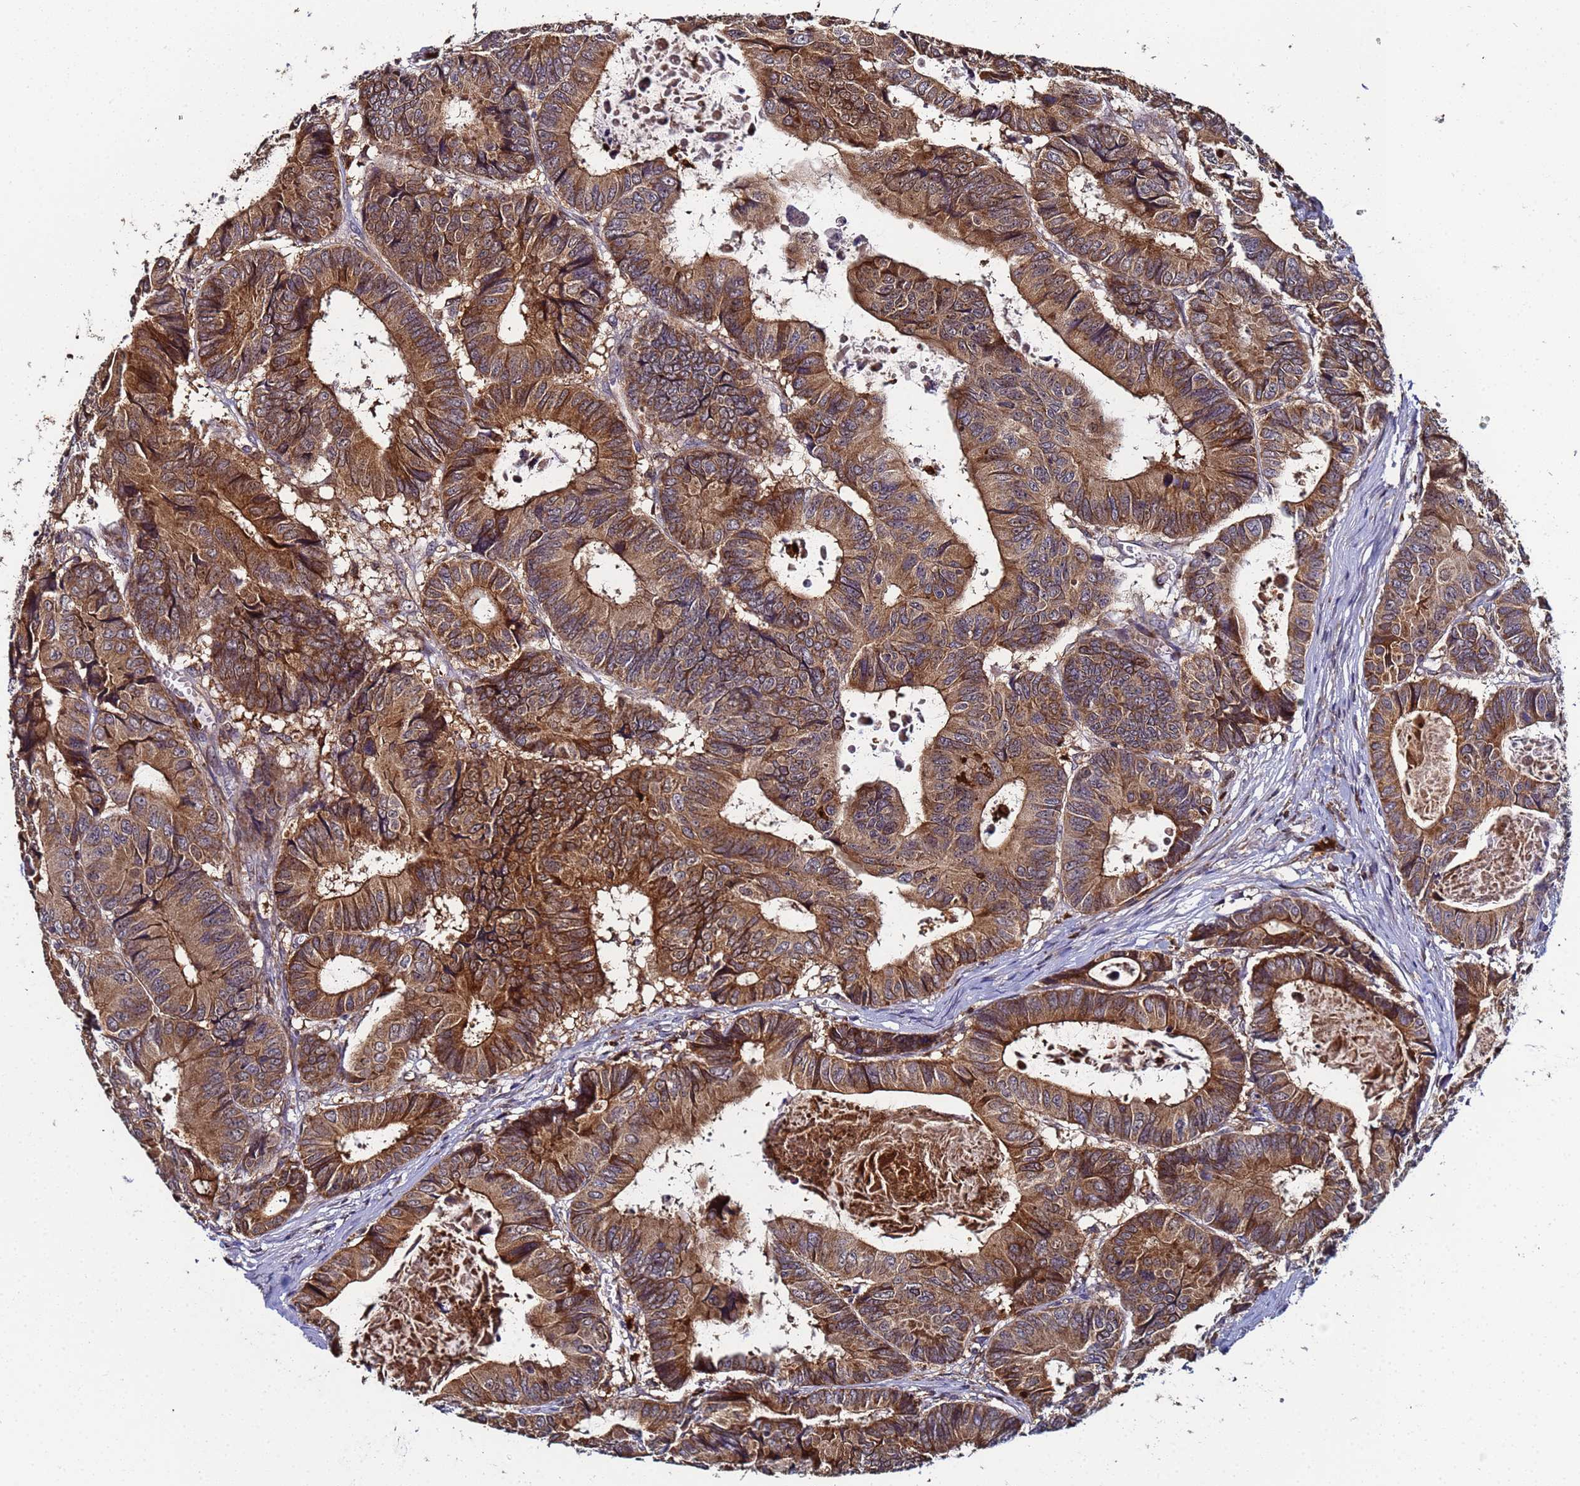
{"staining": {"intensity": "strong", "quantity": ">75%", "location": "cytoplasmic/membranous"}, "tissue": "colorectal cancer", "cell_type": "Tumor cells", "image_type": "cancer", "snomed": [{"axis": "morphology", "description": "Adenocarcinoma, NOS"}, {"axis": "topography", "description": "Colon"}], "caption": "A photomicrograph of colorectal cancer (adenocarcinoma) stained for a protein shows strong cytoplasmic/membranous brown staining in tumor cells.", "gene": "CCDC127", "patient": {"sex": "male", "age": 85}}